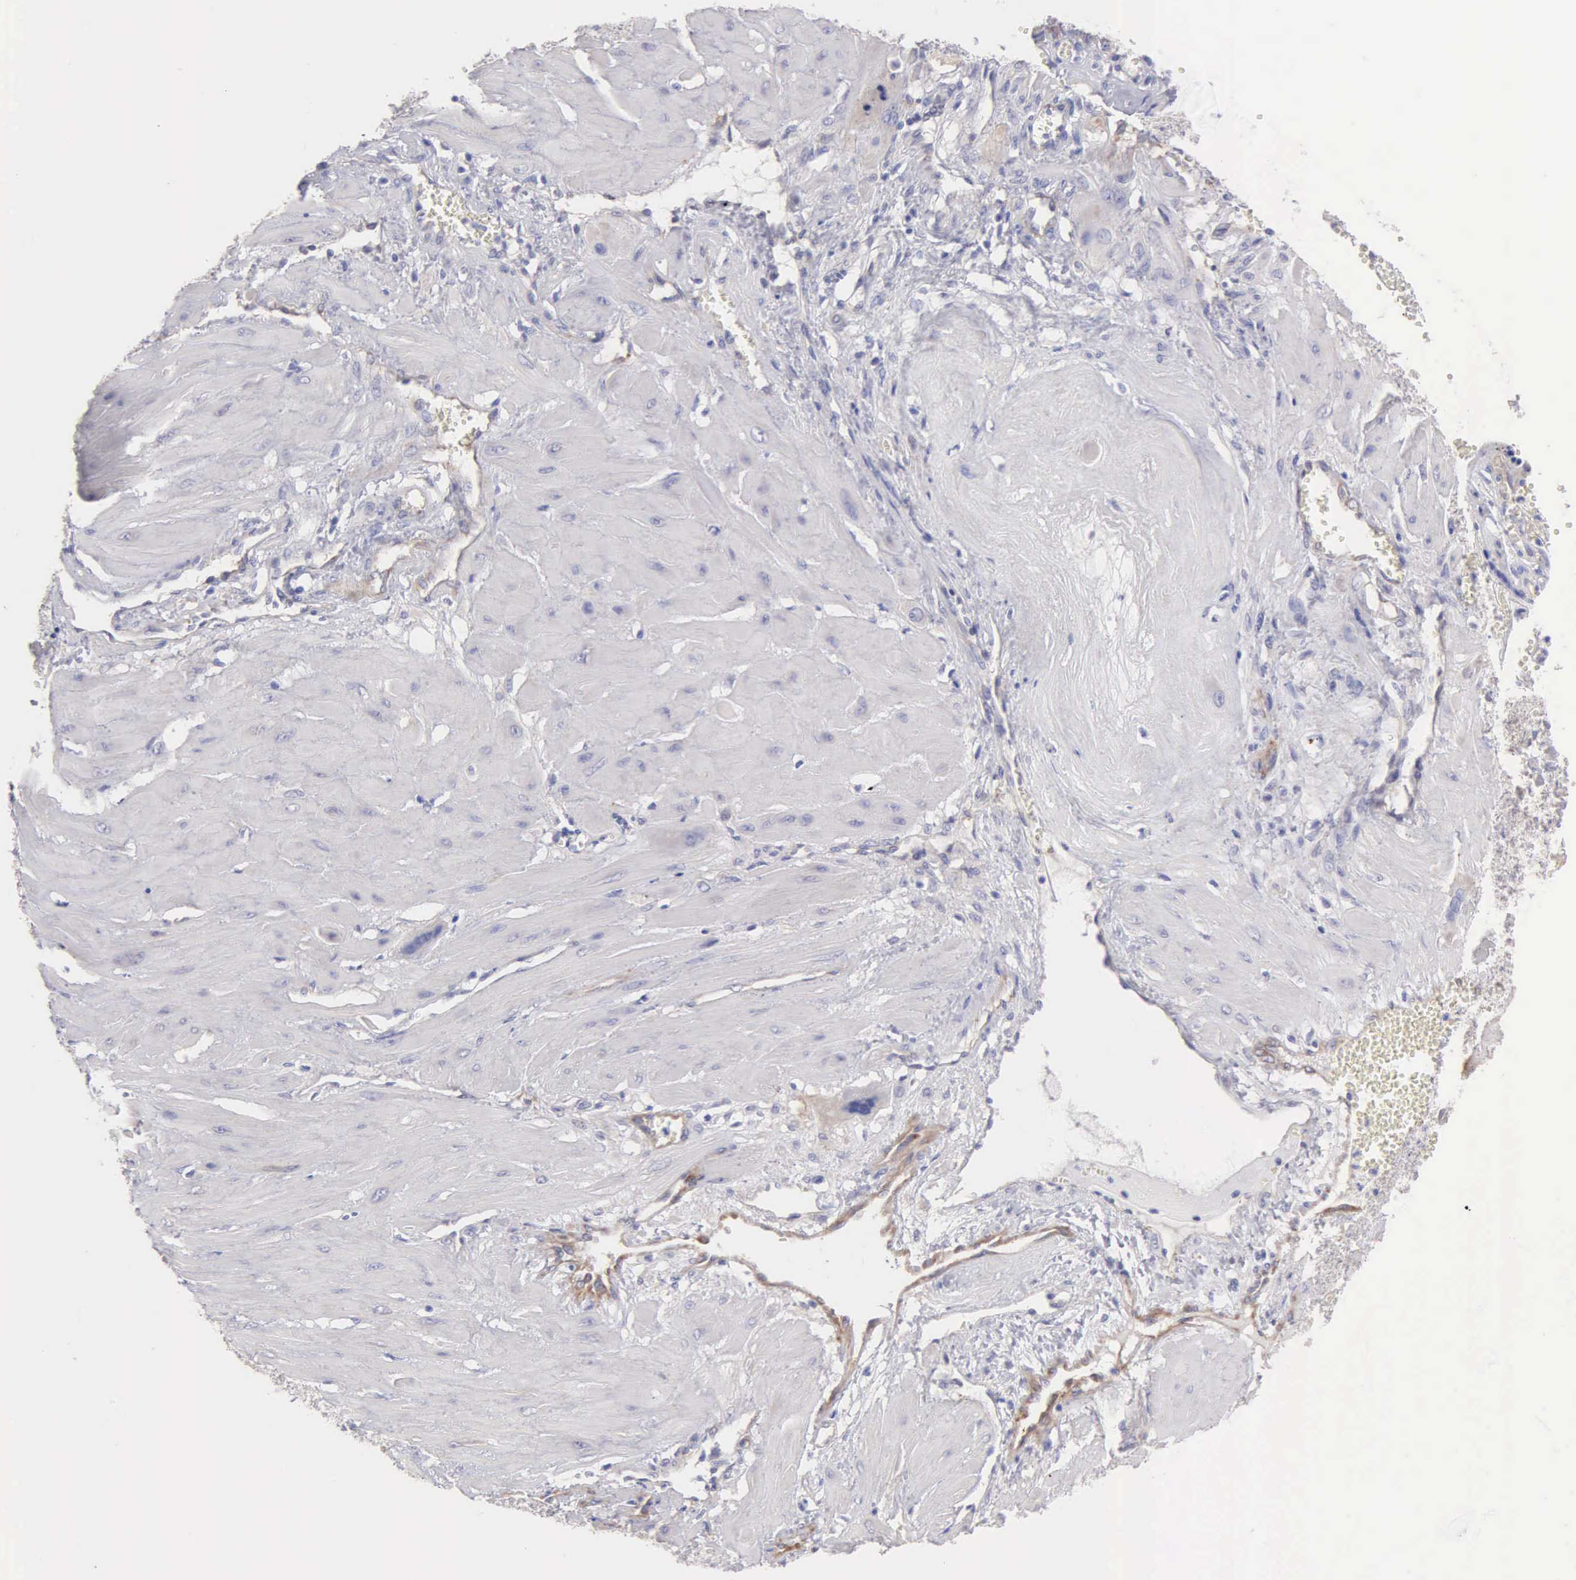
{"staining": {"intensity": "weak", "quantity": "<25%", "location": "cytoplasmic/membranous"}, "tissue": "cervical cancer", "cell_type": "Tumor cells", "image_type": "cancer", "snomed": [{"axis": "morphology", "description": "Squamous cell carcinoma, NOS"}, {"axis": "topography", "description": "Cervix"}], "caption": "Tumor cells are negative for protein expression in human cervical cancer. (Stains: DAB (3,3'-diaminobenzidine) IHC with hematoxylin counter stain, Microscopy: brightfield microscopy at high magnification).", "gene": "APP", "patient": {"sex": "female", "age": 34}}